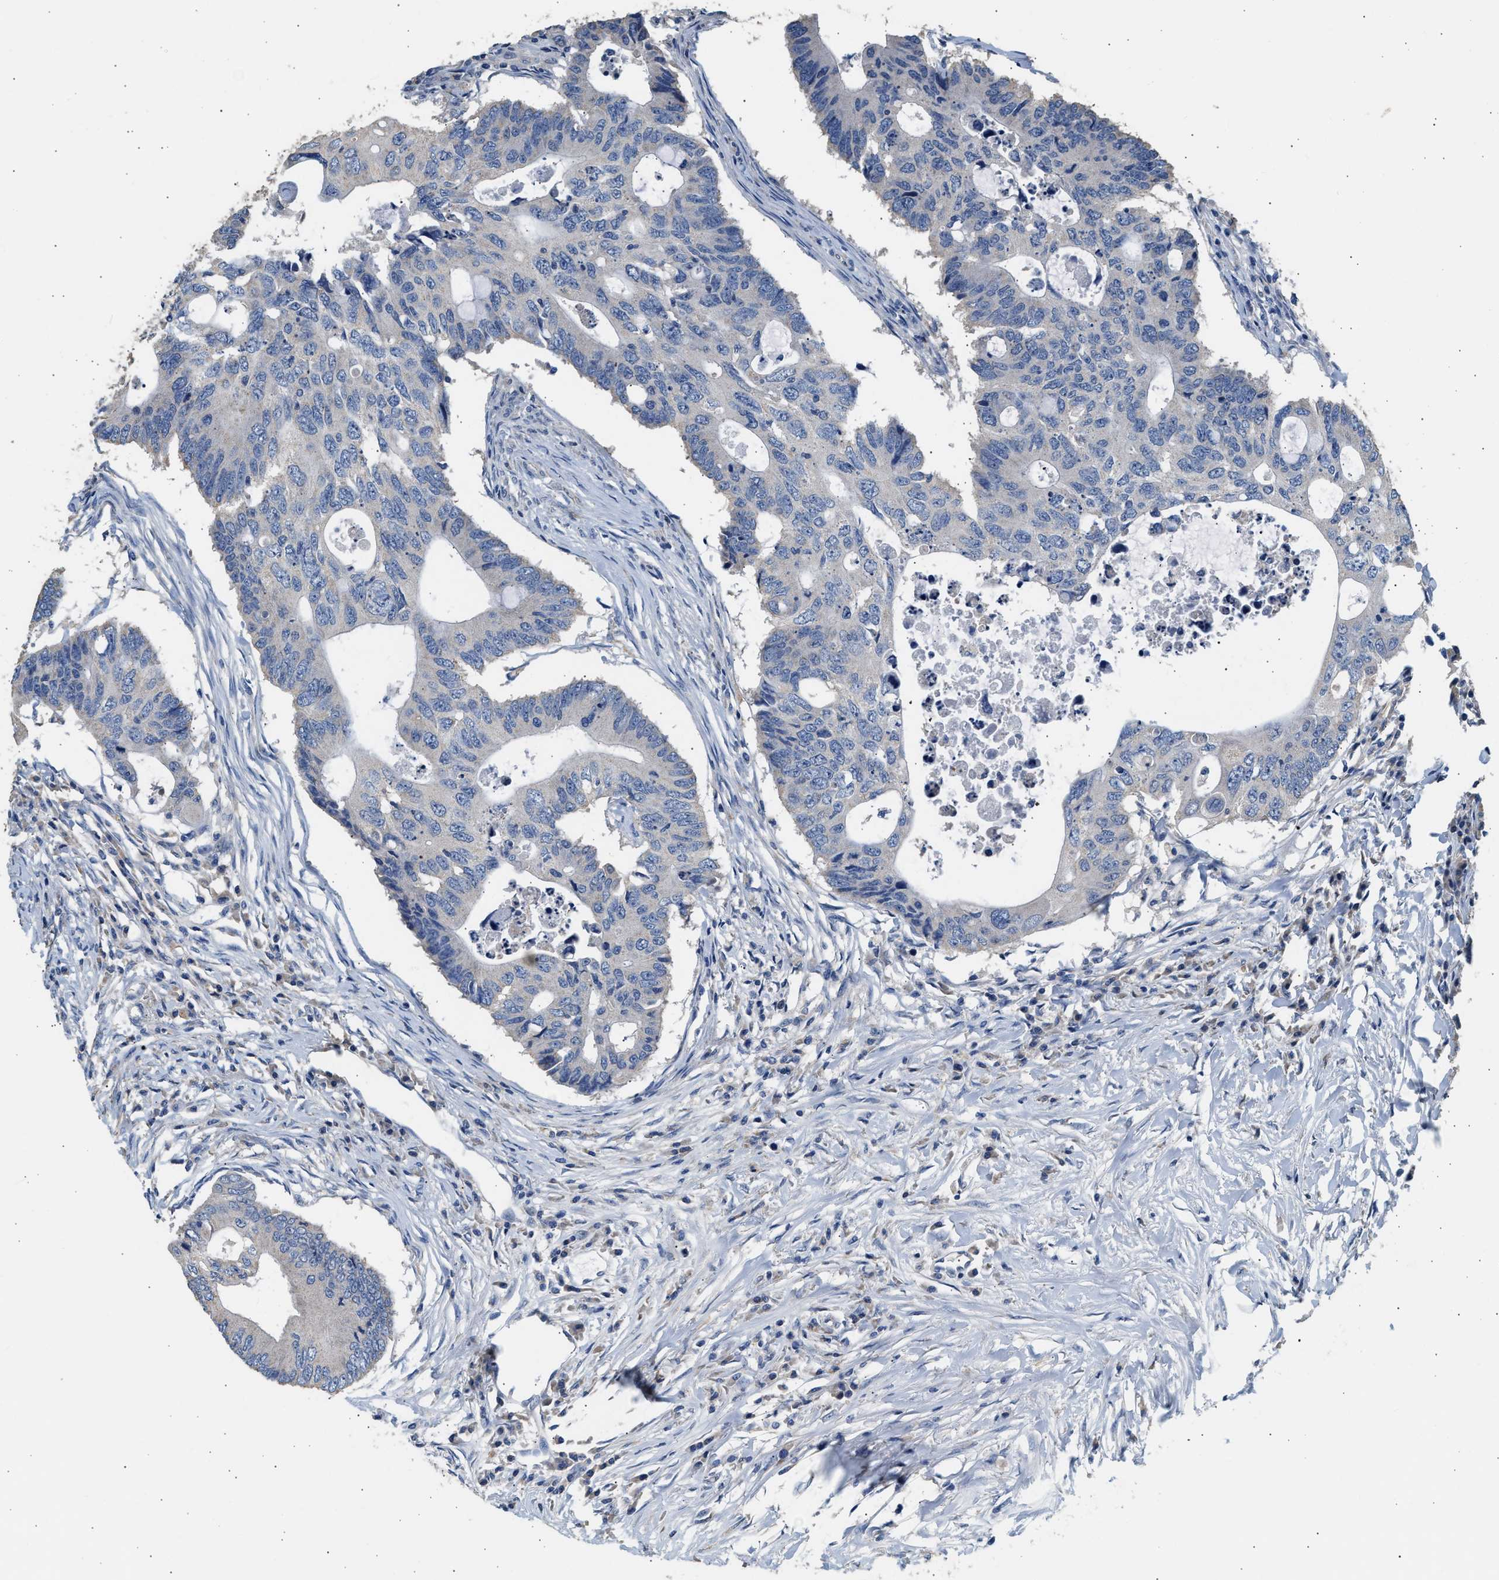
{"staining": {"intensity": "negative", "quantity": "none", "location": "none"}, "tissue": "colorectal cancer", "cell_type": "Tumor cells", "image_type": "cancer", "snomed": [{"axis": "morphology", "description": "Adenocarcinoma, NOS"}, {"axis": "topography", "description": "Colon"}], "caption": "This is an immunohistochemistry photomicrograph of adenocarcinoma (colorectal). There is no expression in tumor cells.", "gene": "WDR31", "patient": {"sex": "male", "age": 71}}